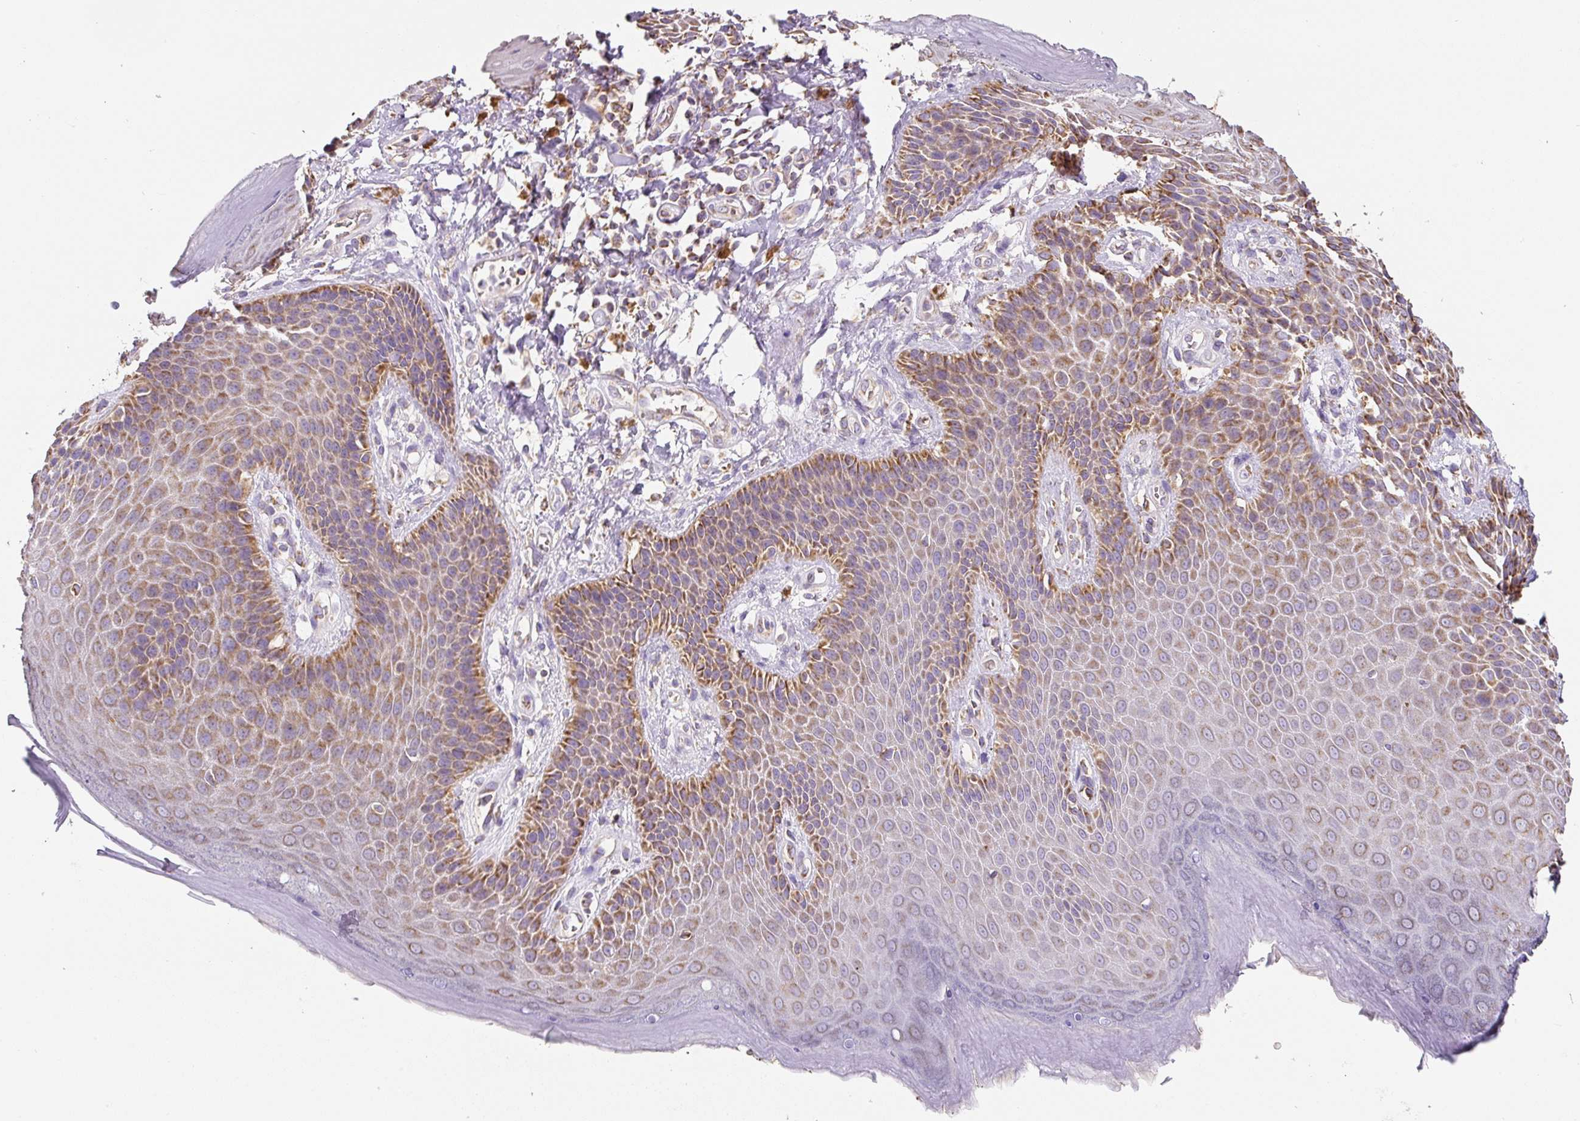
{"staining": {"intensity": "moderate", "quantity": ">75%", "location": "cytoplasmic/membranous"}, "tissue": "skin", "cell_type": "Epidermal cells", "image_type": "normal", "snomed": [{"axis": "morphology", "description": "Normal tissue, NOS"}, {"axis": "topography", "description": "Anal"}, {"axis": "topography", "description": "Peripheral nerve tissue"}], "caption": "A histopathology image of human skin stained for a protein exhibits moderate cytoplasmic/membranous brown staining in epidermal cells. The staining is performed using DAB (3,3'-diaminobenzidine) brown chromogen to label protein expression. The nuclei are counter-stained blue using hematoxylin.", "gene": "MT", "patient": {"sex": "male", "age": 53}}